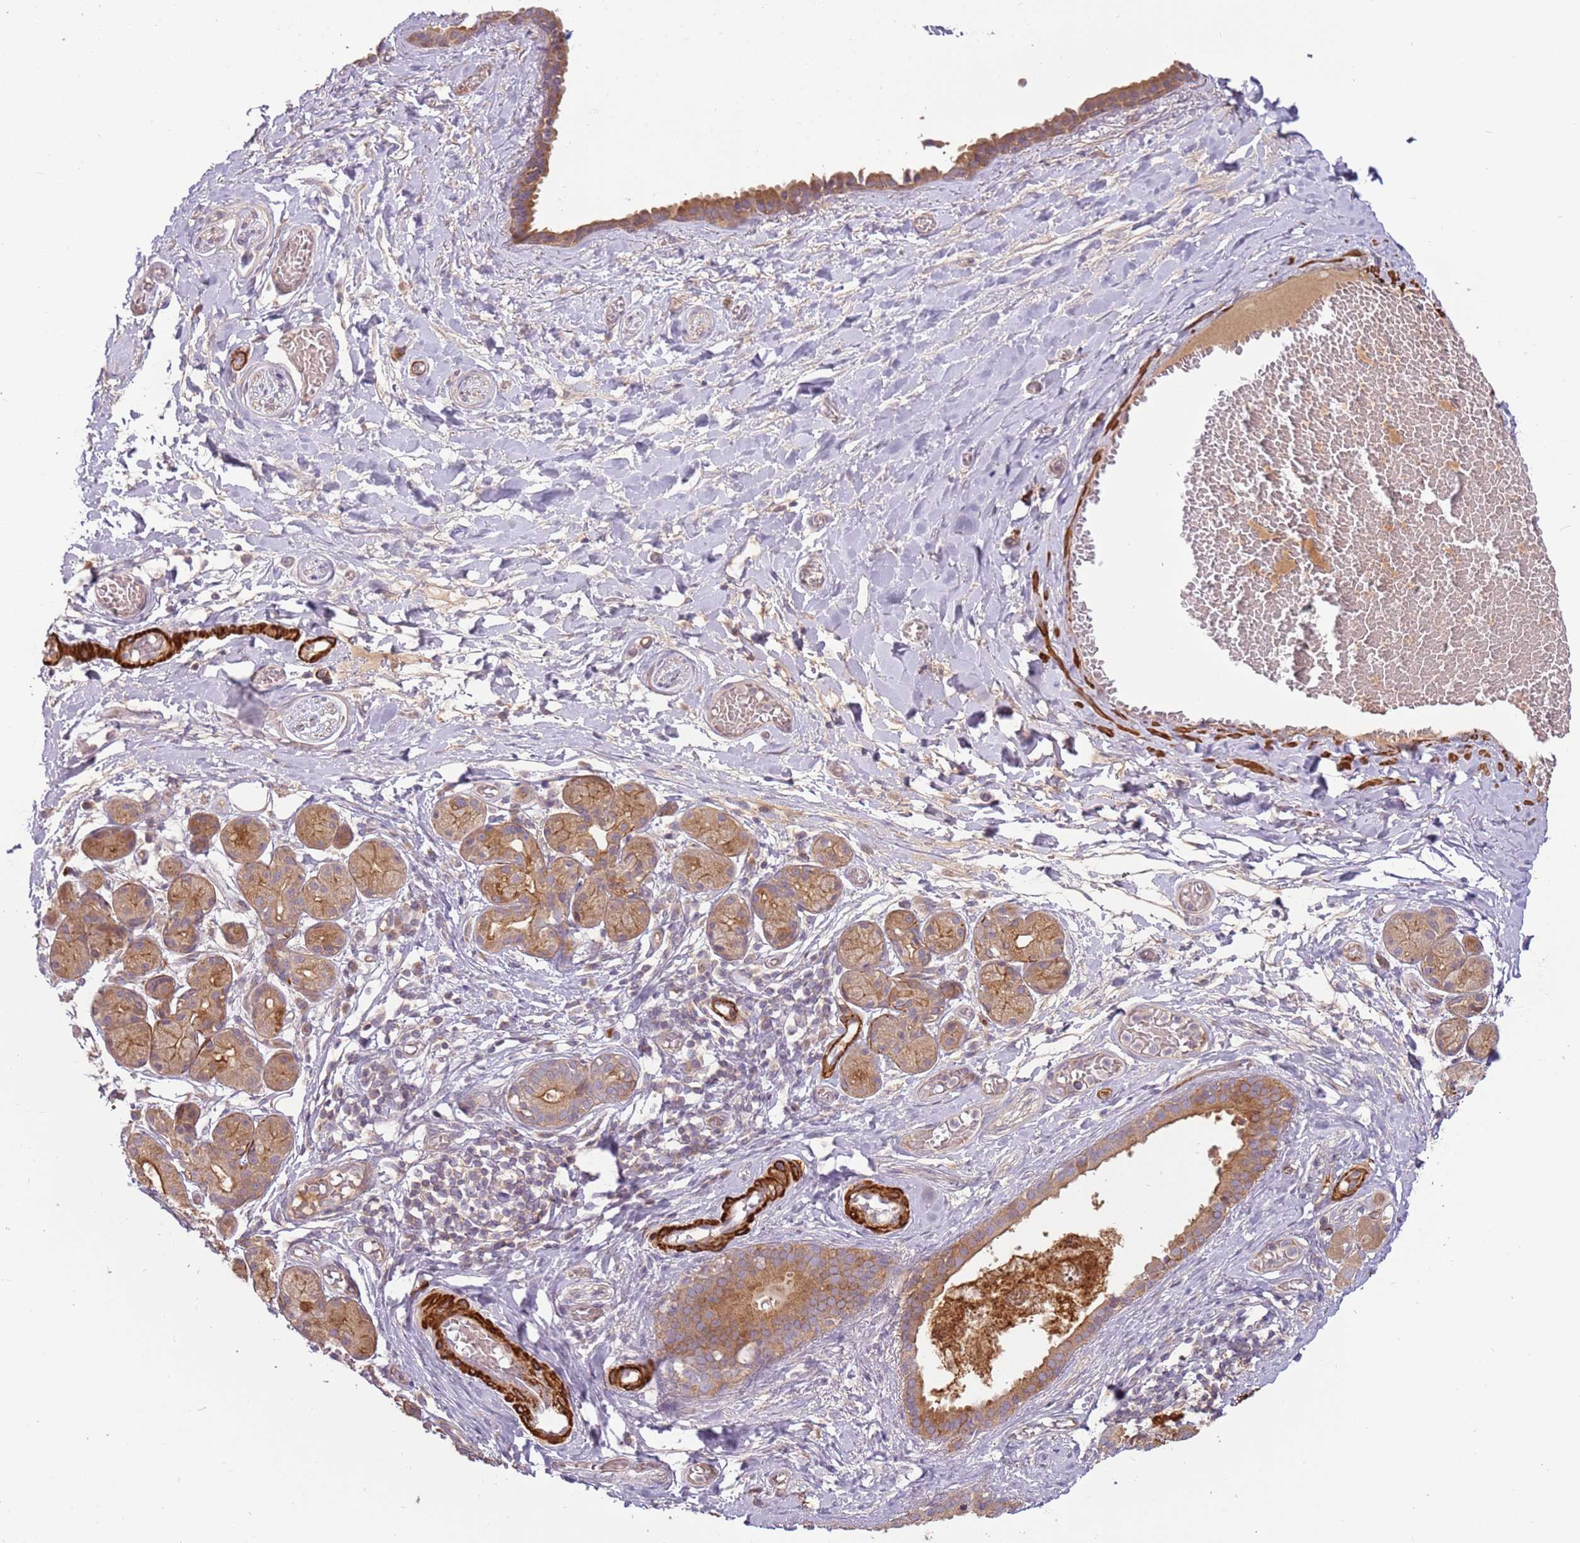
{"staining": {"intensity": "negative", "quantity": "none", "location": "none"}, "tissue": "adipose tissue", "cell_type": "Adipocytes", "image_type": "normal", "snomed": [{"axis": "morphology", "description": "Normal tissue, NOS"}, {"axis": "topography", "description": "Salivary gland"}, {"axis": "topography", "description": "Peripheral nerve tissue"}], "caption": "Micrograph shows no protein staining in adipocytes of benign adipose tissue.", "gene": "RNF128", "patient": {"sex": "male", "age": 62}}